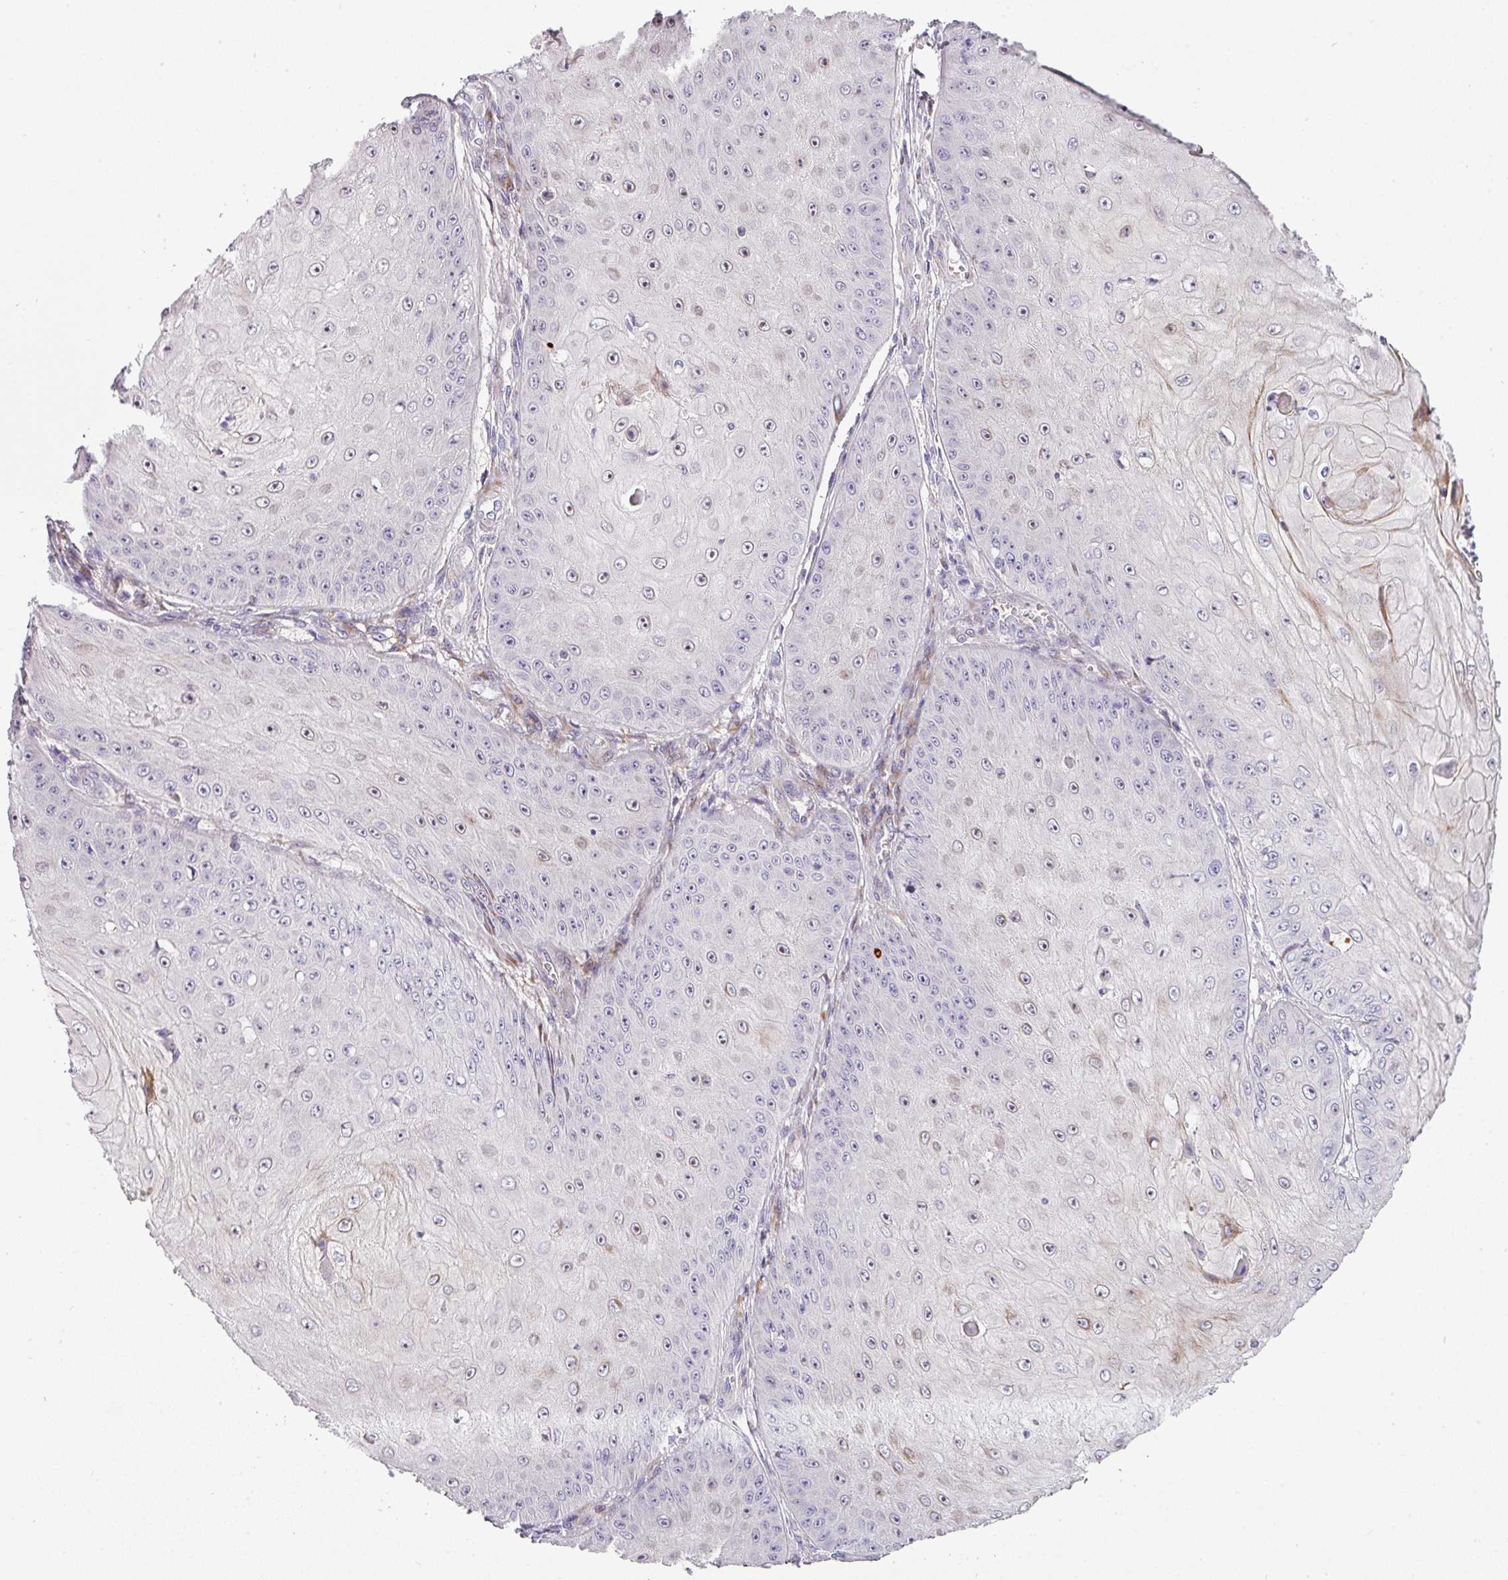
{"staining": {"intensity": "negative", "quantity": "none", "location": "none"}, "tissue": "skin cancer", "cell_type": "Tumor cells", "image_type": "cancer", "snomed": [{"axis": "morphology", "description": "Squamous cell carcinoma, NOS"}, {"axis": "topography", "description": "Skin"}], "caption": "Skin squamous cell carcinoma stained for a protein using immunohistochemistry (IHC) shows no expression tumor cells.", "gene": "ATP6V1F", "patient": {"sex": "male", "age": 70}}